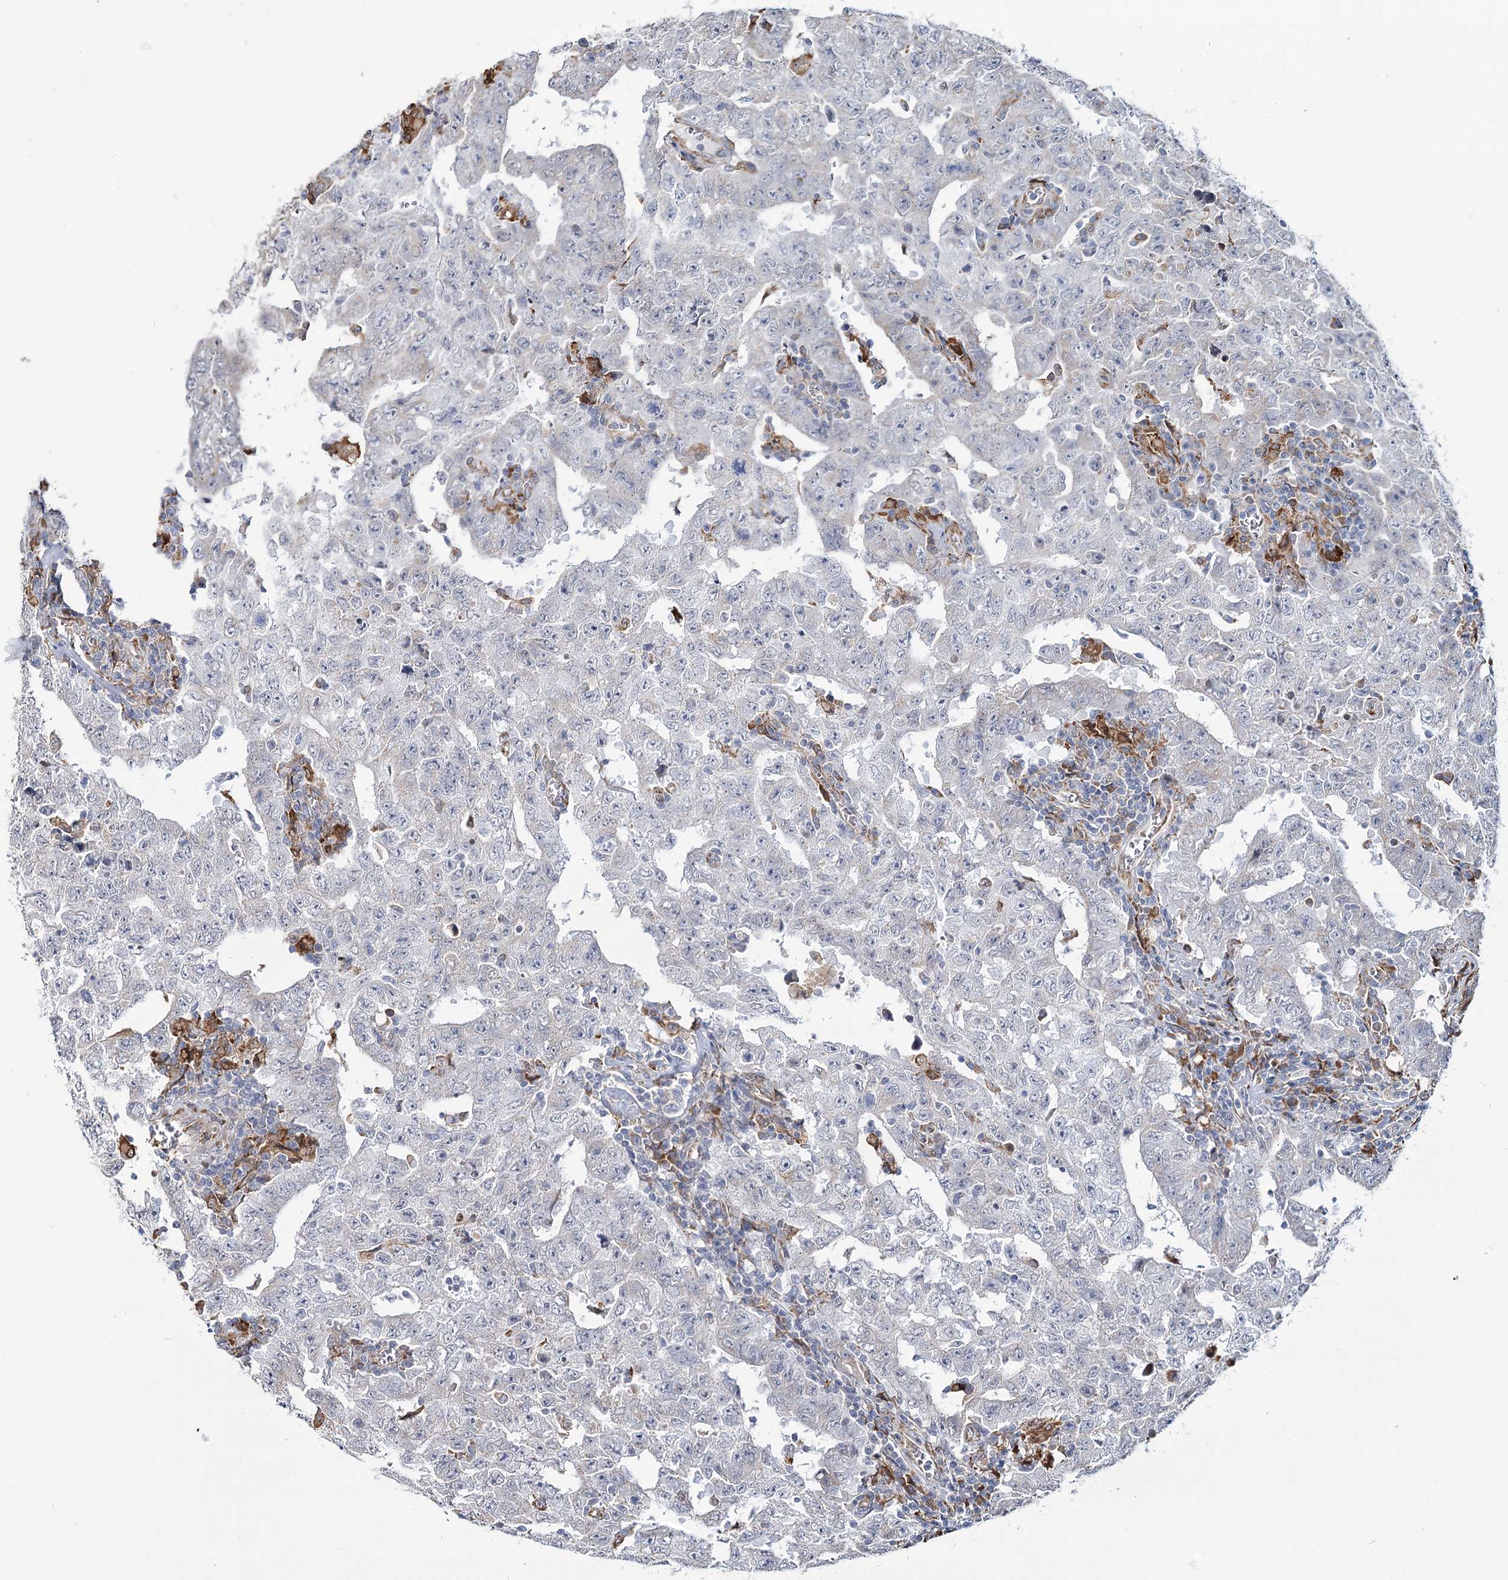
{"staining": {"intensity": "negative", "quantity": "none", "location": "none"}, "tissue": "testis cancer", "cell_type": "Tumor cells", "image_type": "cancer", "snomed": [{"axis": "morphology", "description": "Carcinoma, Embryonal, NOS"}, {"axis": "topography", "description": "Testis"}], "caption": "DAB (3,3'-diaminobenzidine) immunohistochemical staining of human embryonal carcinoma (testis) exhibits no significant staining in tumor cells. (DAB immunohistochemistry visualized using brightfield microscopy, high magnification).", "gene": "ZCCHC9", "patient": {"sex": "male", "age": 26}}